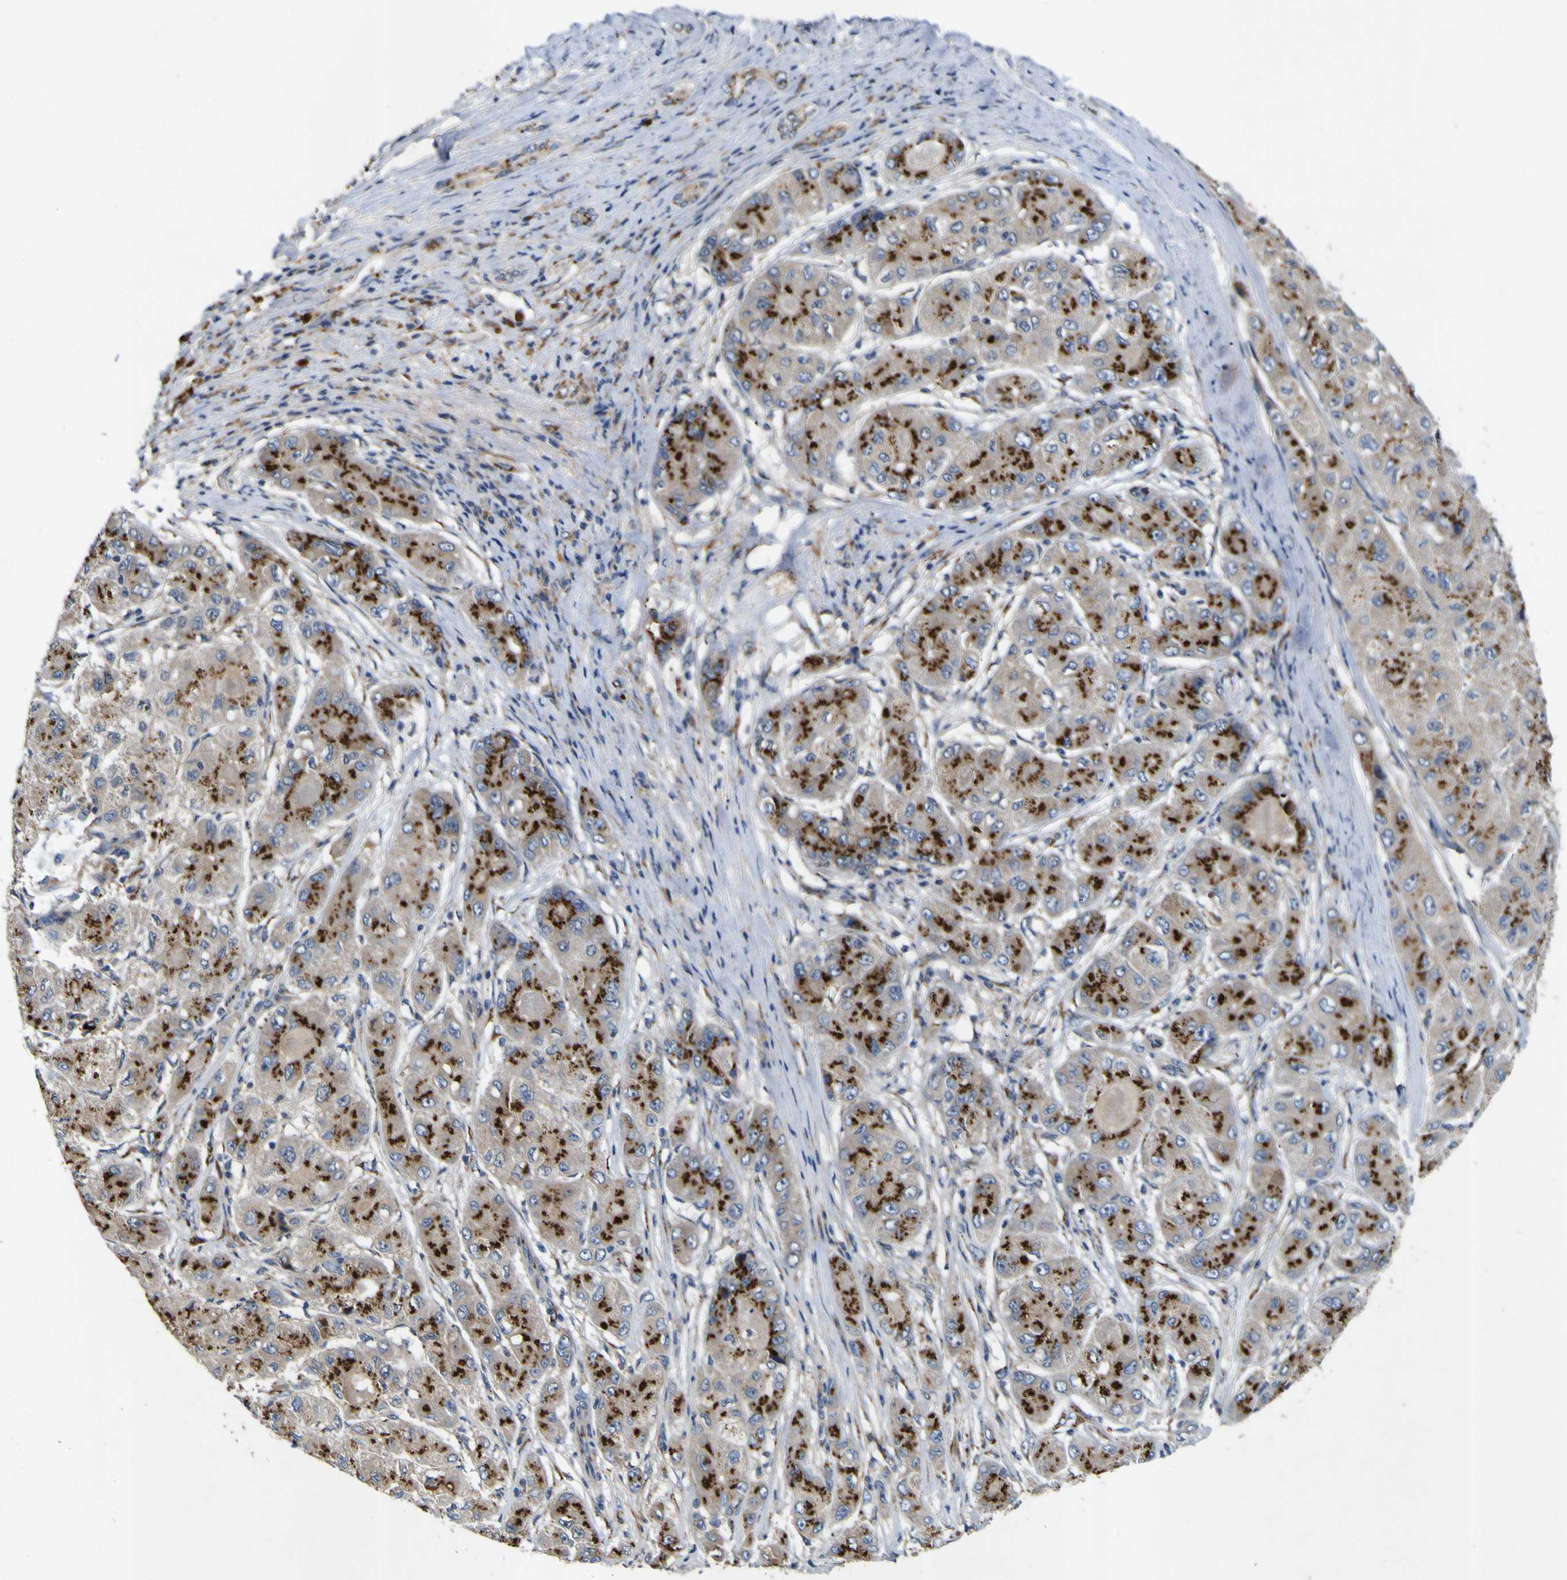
{"staining": {"intensity": "strong", "quantity": ">75%", "location": "cytoplasmic/membranous"}, "tissue": "liver cancer", "cell_type": "Tumor cells", "image_type": "cancer", "snomed": [{"axis": "morphology", "description": "Carcinoma, Hepatocellular, NOS"}, {"axis": "topography", "description": "Liver"}], "caption": "The image reveals immunohistochemical staining of liver cancer (hepatocellular carcinoma). There is strong cytoplasmic/membranous expression is appreciated in about >75% of tumor cells. Nuclei are stained in blue.", "gene": "COA1", "patient": {"sex": "male", "age": 80}}